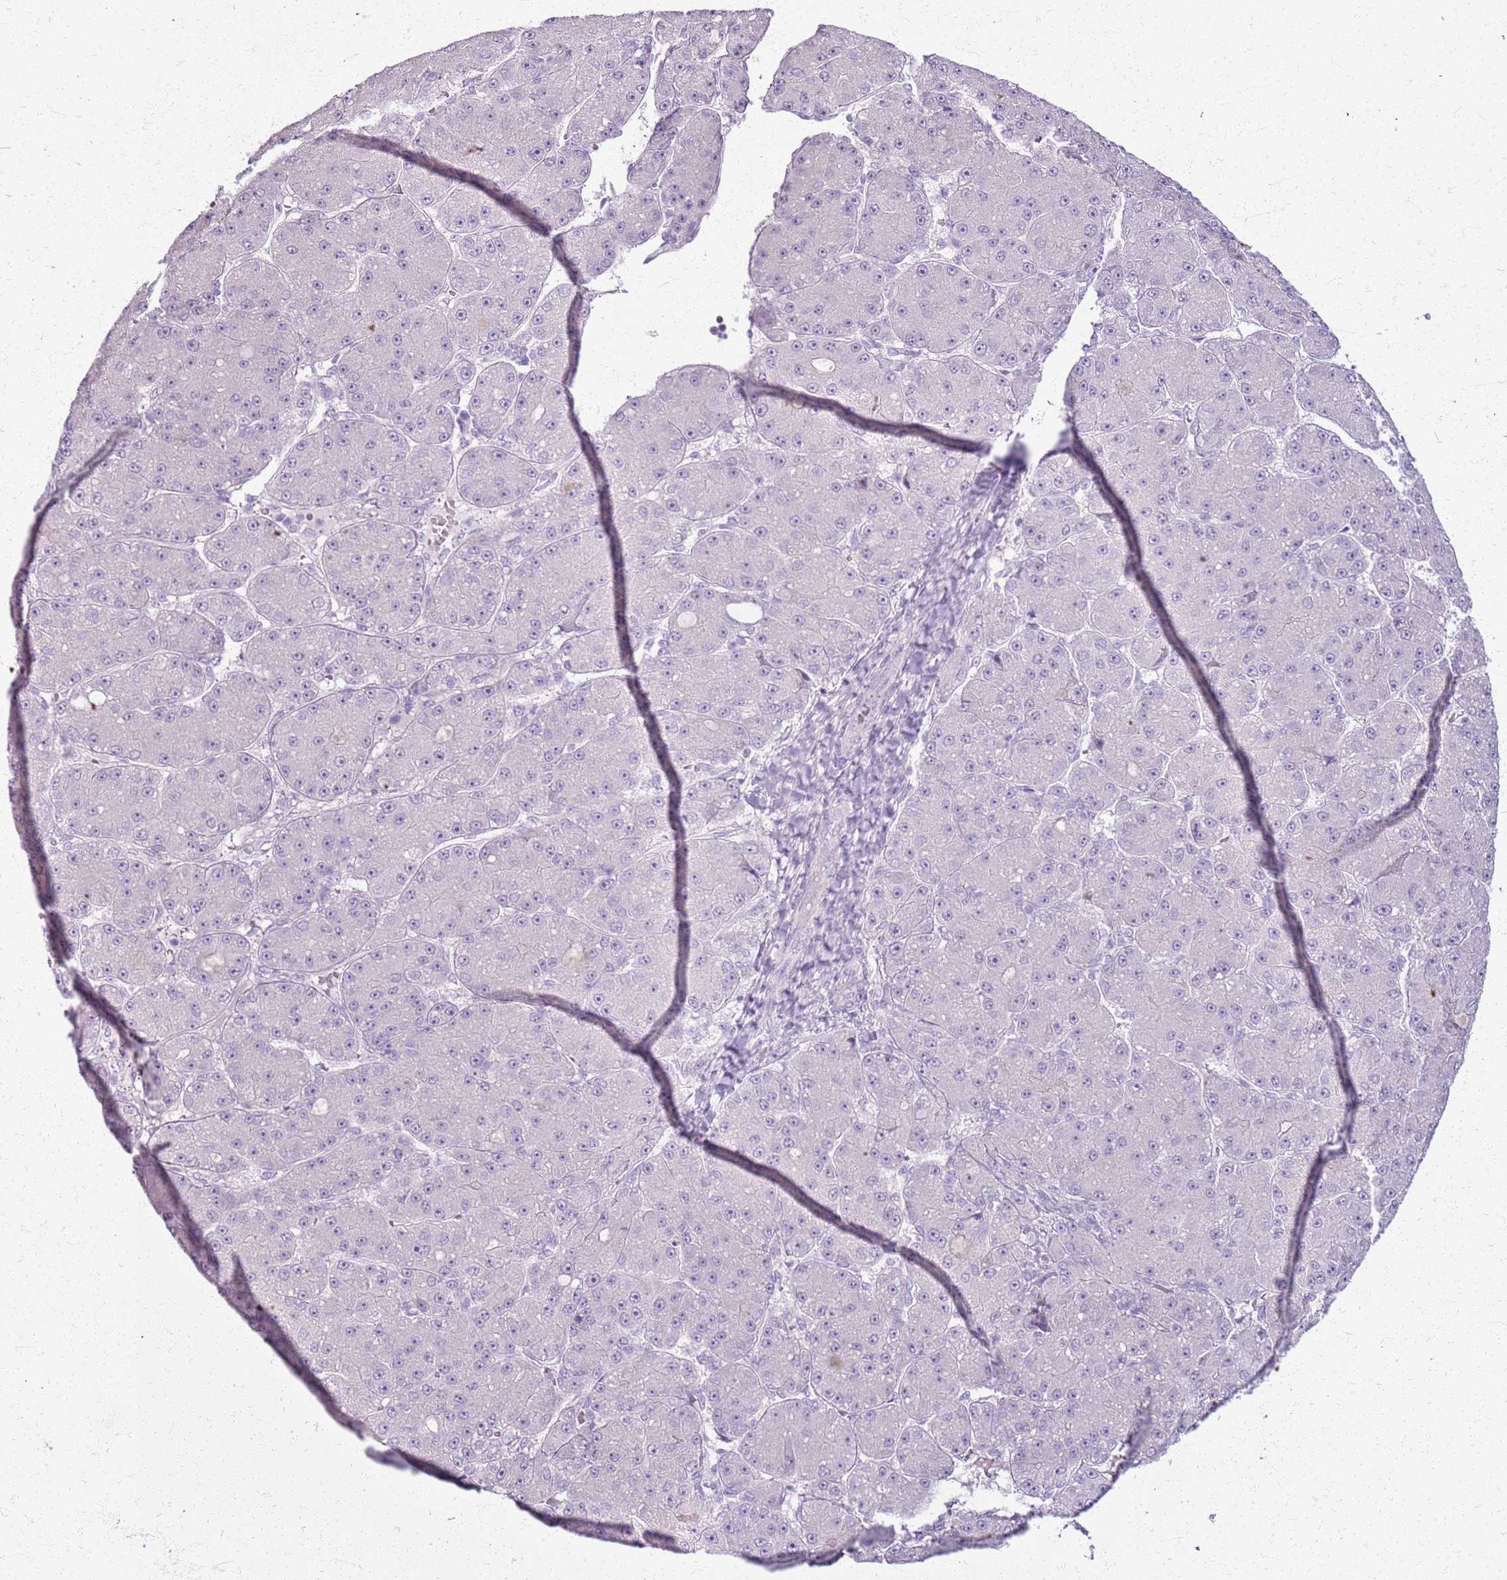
{"staining": {"intensity": "negative", "quantity": "none", "location": "none"}, "tissue": "liver cancer", "cell_type": "Tumor cells", "image_type": "cancer", "snomed": [{"axis": "morphology", "description": "Carcinoma, Hepatocellular, NOS"}, {"axis": "topography", "description": "Liver"}], "caption": "Histopathology image shows no significant protein expression in tumor cells of liver cancer.", "gene": "CSRP3", "patient": {"sex": "male", "age": 67}}